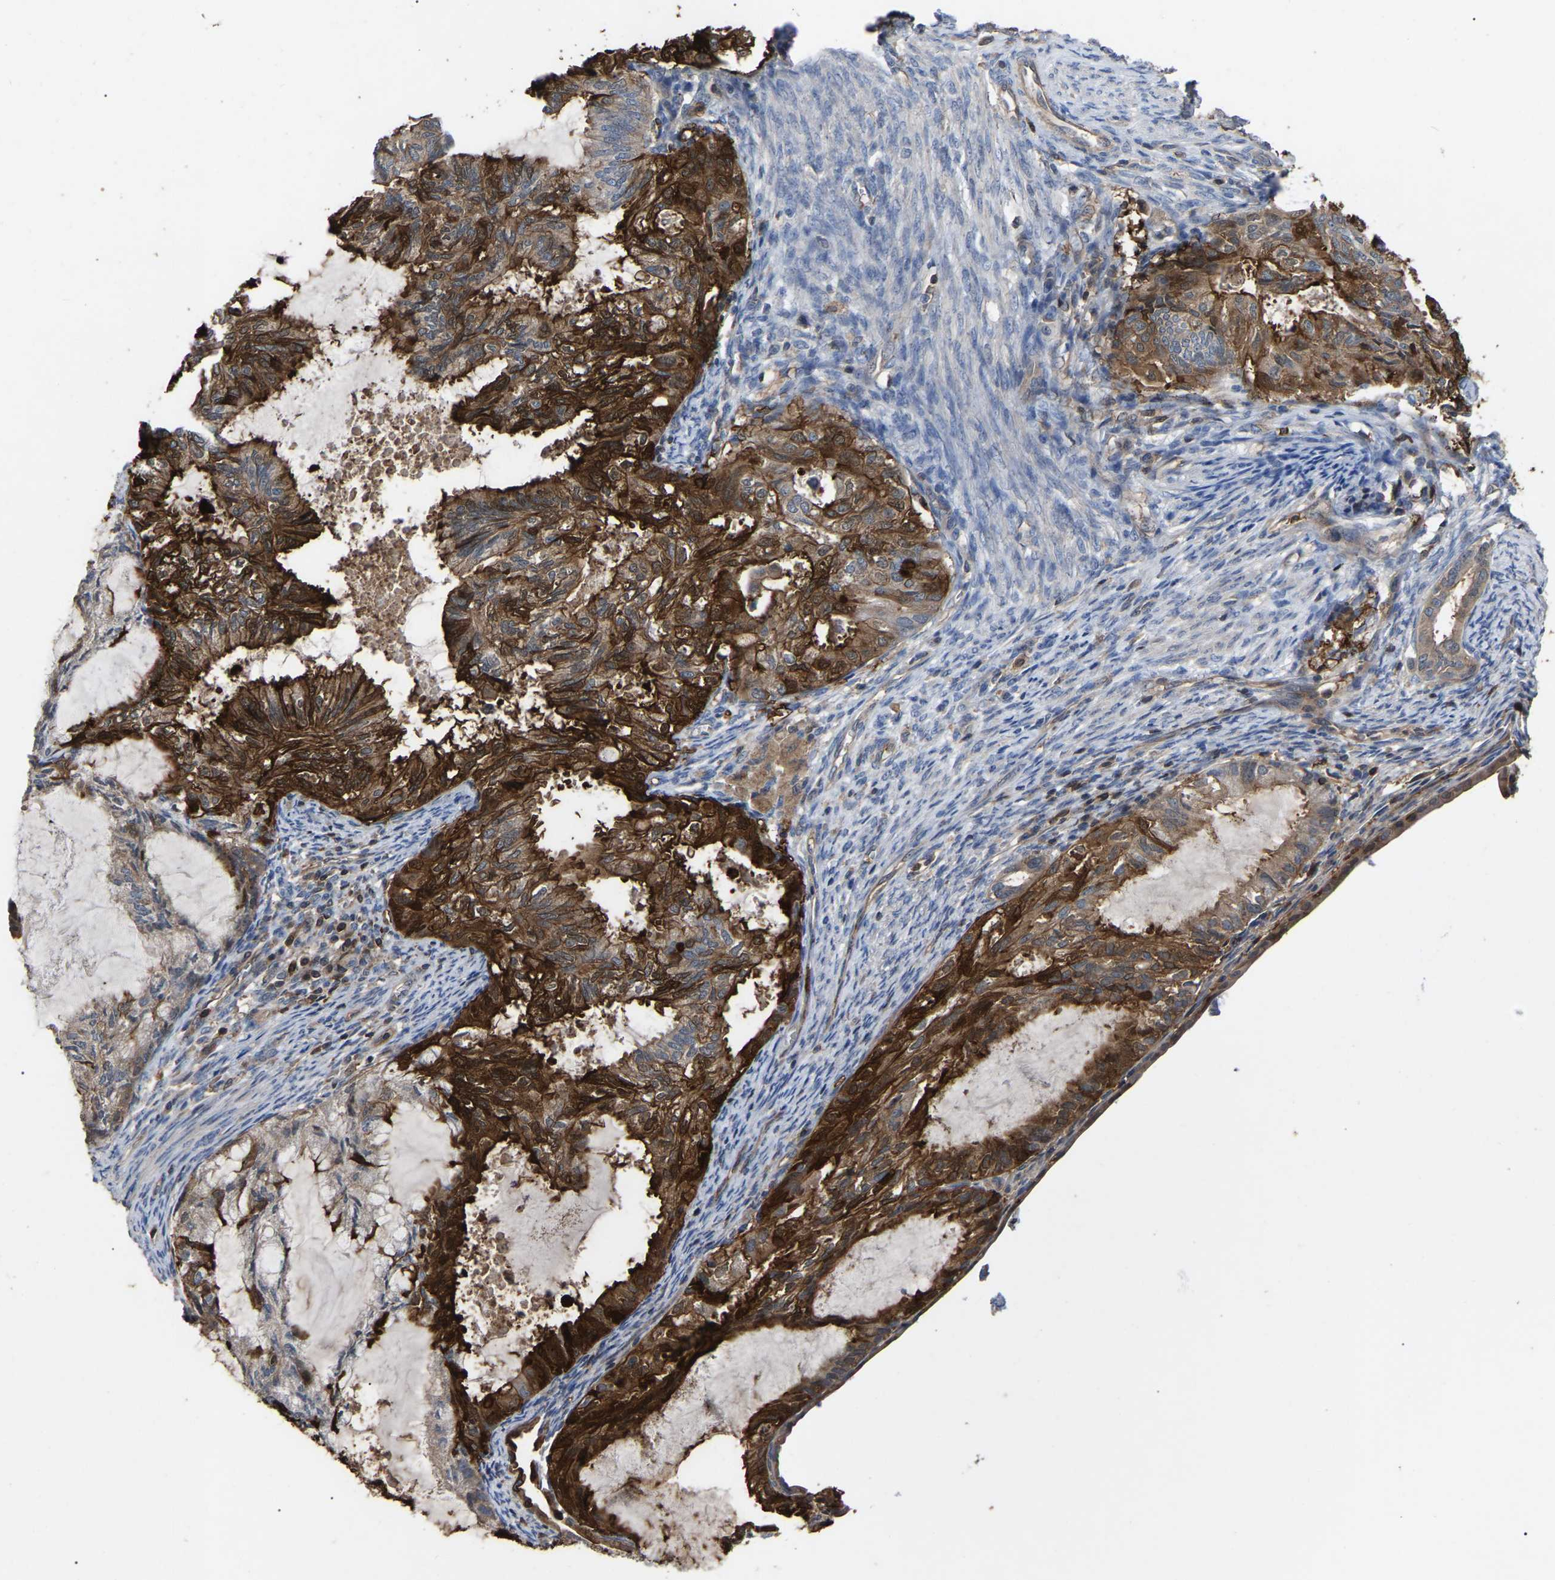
{"staining": {"intensity": "strong", "quantity": ">75%", "location": "cytoplasmic/membranous"}, "tissue": "cervical cancer", "cell_type": "Tumor cells", "image_type": "cancer", "snomed": [{"axis": "morphology", "description": "Normal tissue, NOS"}, {"axis": "morphology", "description": "Adenocarcinoma, NOS"}, {"axis": "topography", "description": "Cervix"}, {"axis": "topography", "description": "Endometrium"}], "caption": "Protein staining of cervical adenocarcinoma tissue displays strong cytoplasmic/membranous expression in about >75% of tumor cells.", "gene": "CIT", "patient": {"sex": "female", "age": 86}}